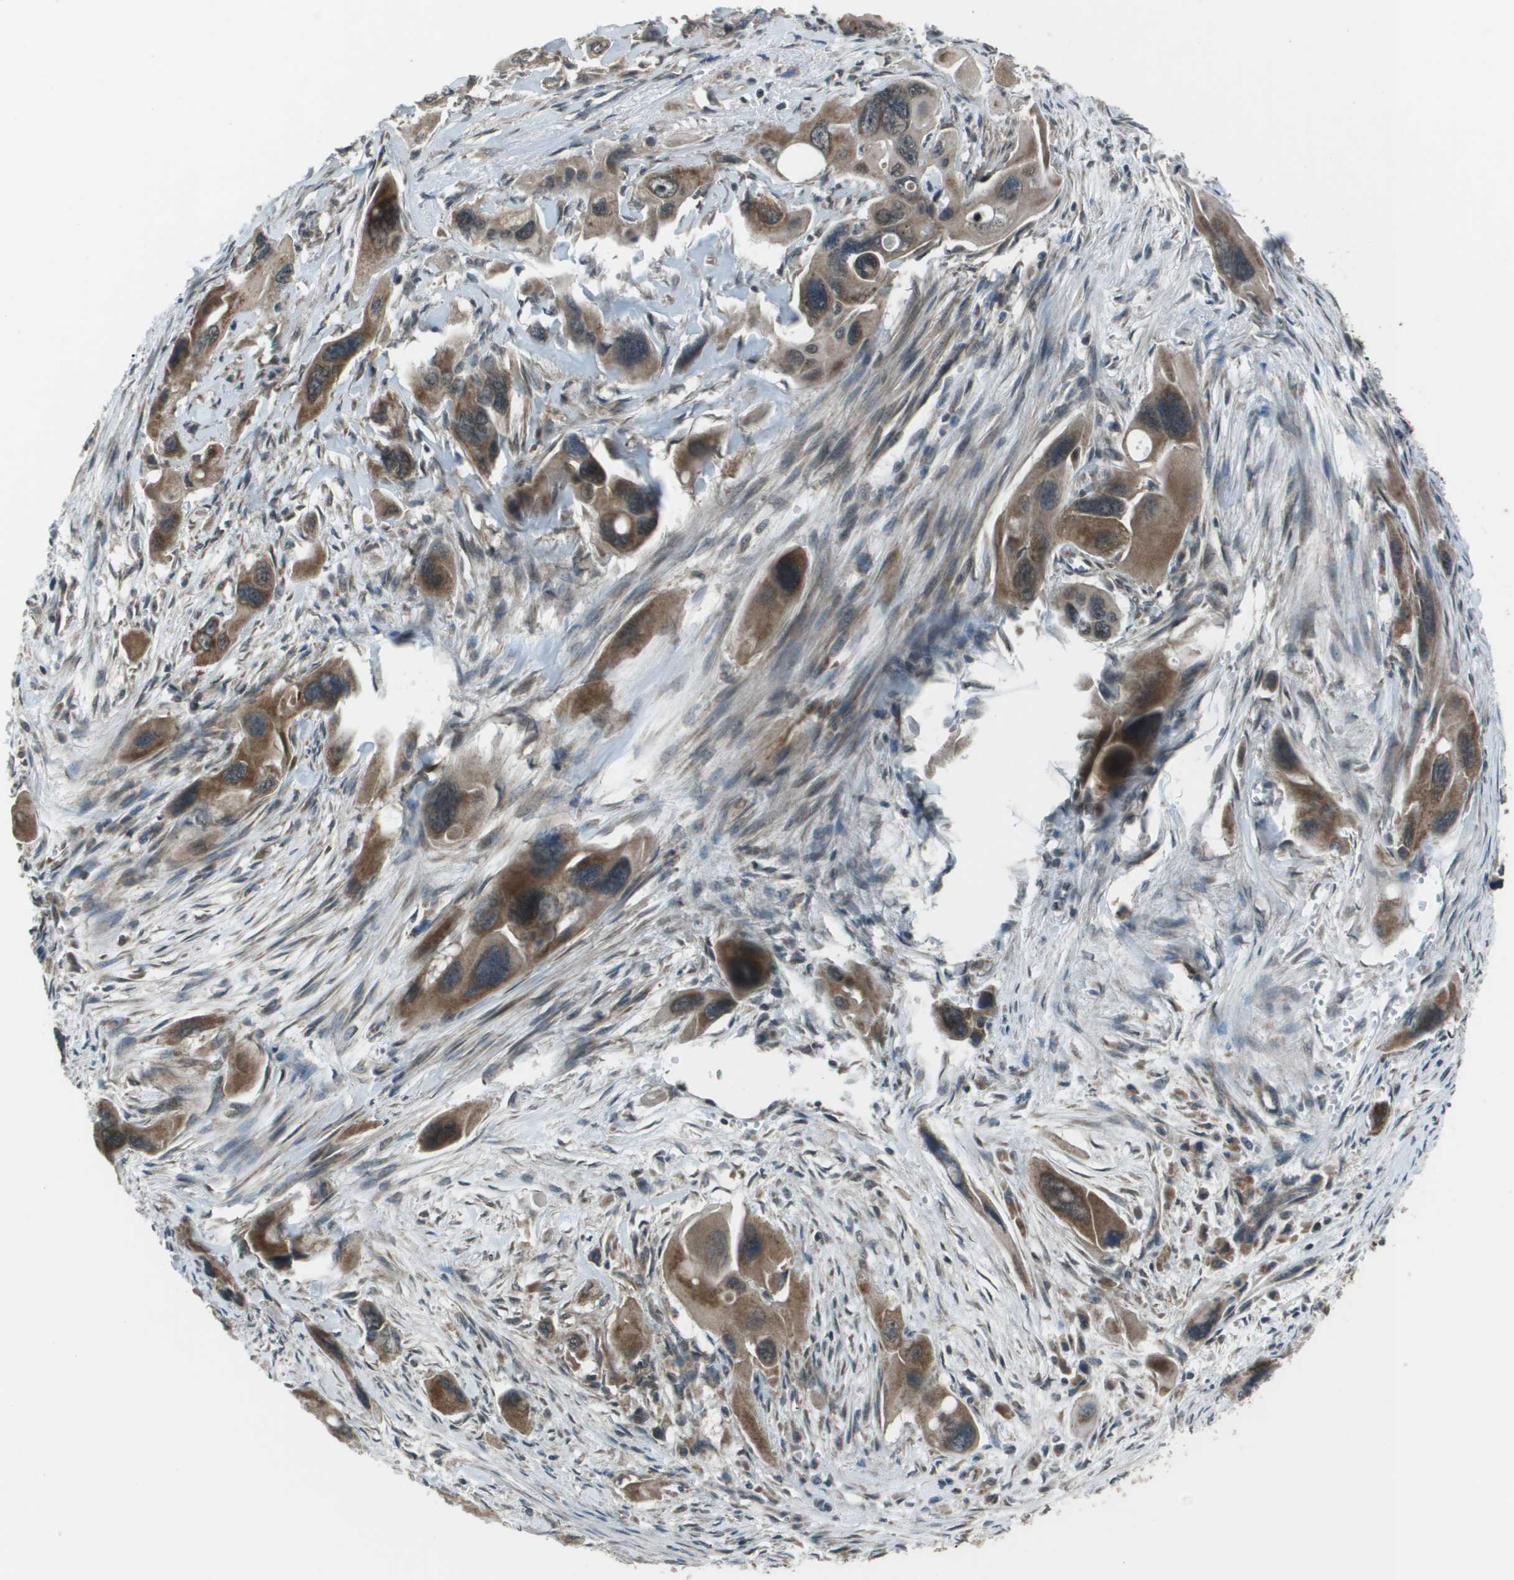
{"staining": {"intensity": "moderate", "quantity": ">75%", "location": "cytoplasmic/membranous"}, "tissue": "pancreatic cancer", "cell_type": "Tumor cells", "image_type": "cancer", "snomed": [{"axis": "morphology", "description": "Adenocarcinoma, NOS"}, {"axis": "topography", "description": "Pancreas"}], "caption": "This is a histology image of immunohistochemistry (IHC) staining of adenocarcinoma (pancreatic), which shows moderate staining in the cytoplasmic/membranous of tumor cells.", "gene": "PPFIA1", "patient": {"sex": "male", "age": 73}}